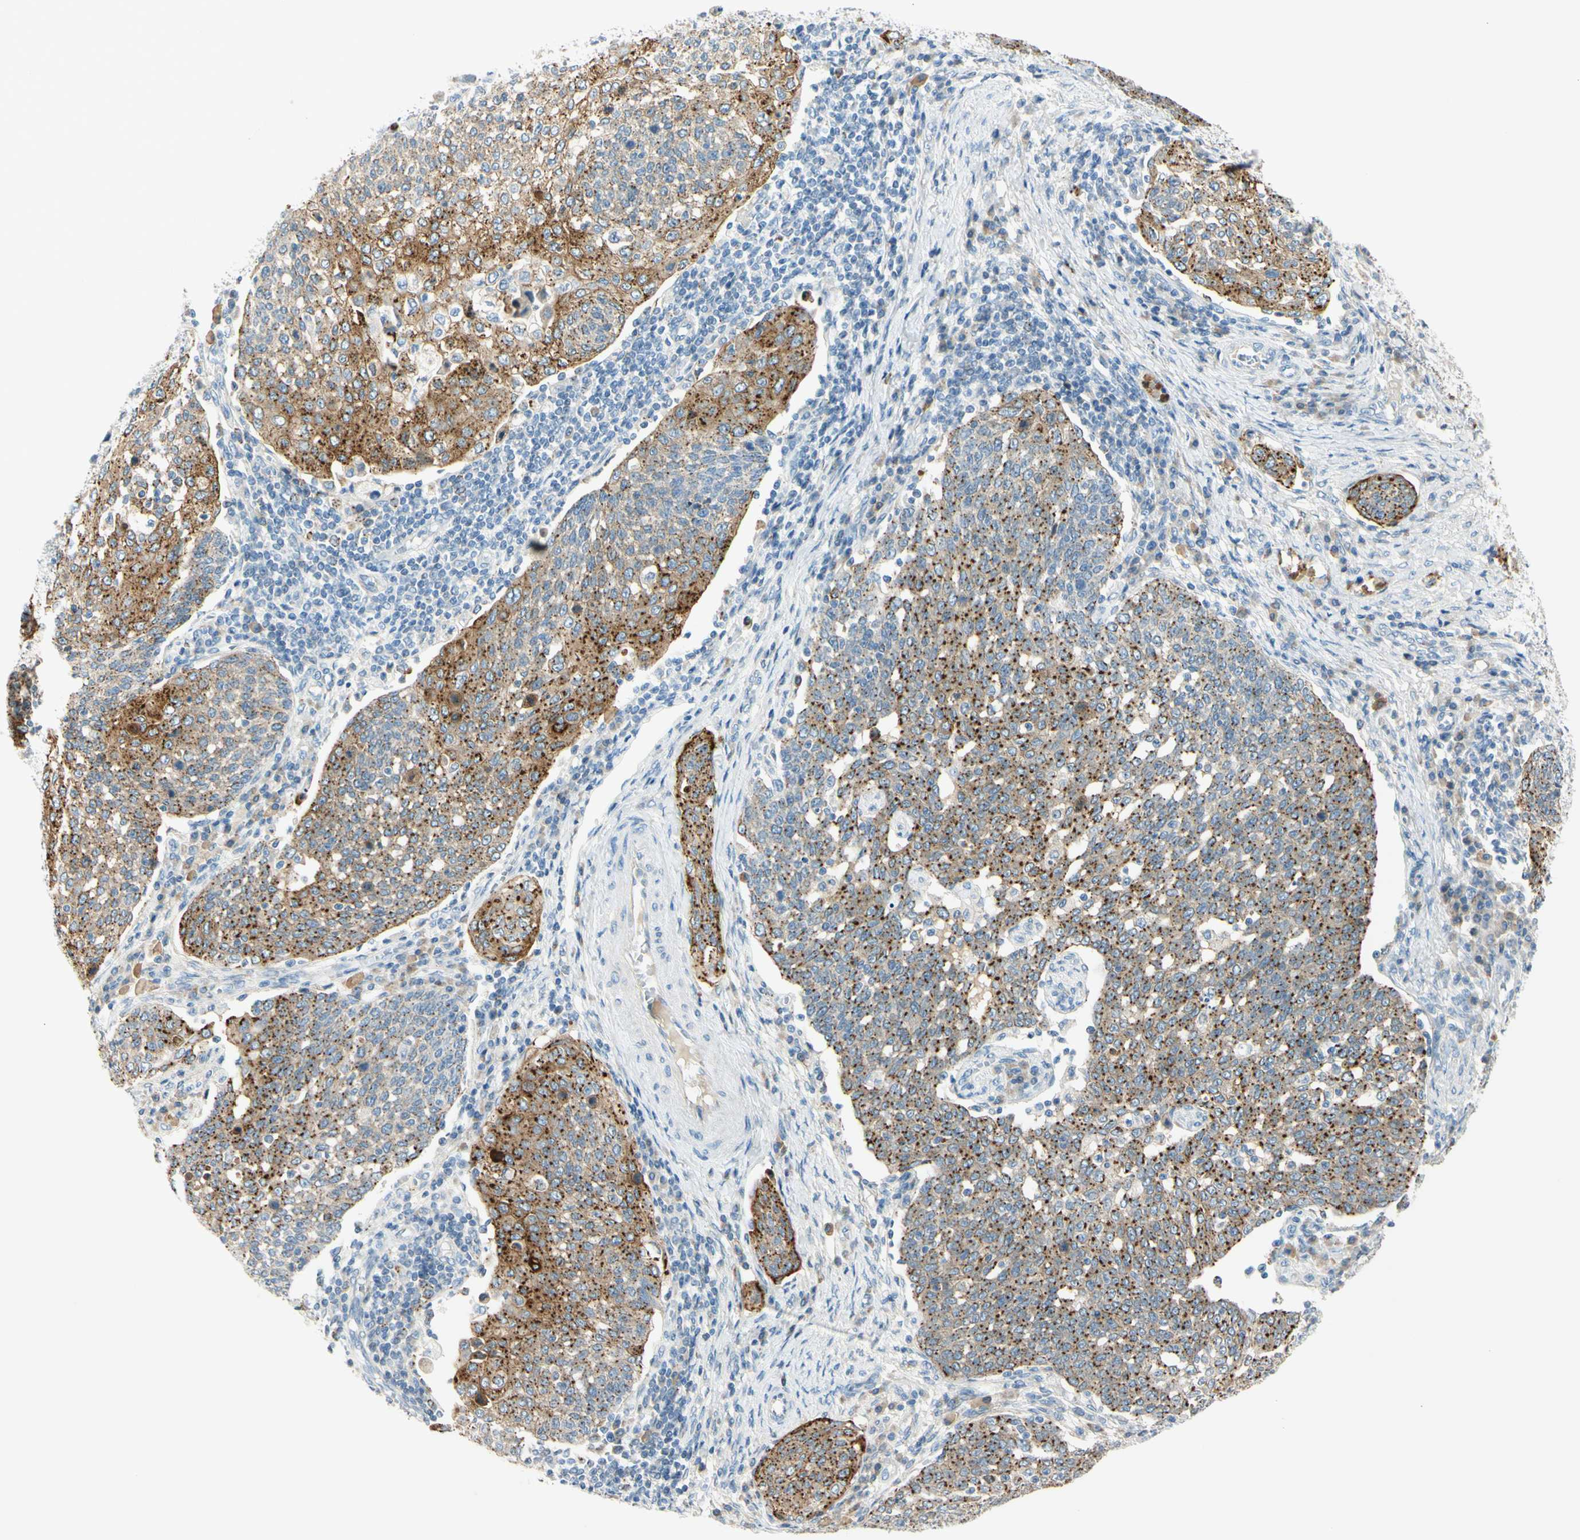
{"staining": {"intensity": "strong", "quantity": ">75%", "location": "cytoplasmic/membranous"}, "tissue": "cervical cancer", "cell_type": "Tumor cells", "image_type": "cancer", "snomed": [{"axis": "morphology", "description": "Squamous cell carcinoma, NOS"}, {"axis": "topography", "description": "Cervix"}], "caption": "A high-resolution image shows immunohistochemistry (IHC) staining of cervical cancer (squamous cell carcinoma), which exhibits strong cytoplasmic/membranous positivity in about >75% of tumor cells.", "gene": "GALNT5", "patient": {"sex": "female", "age": 34}}